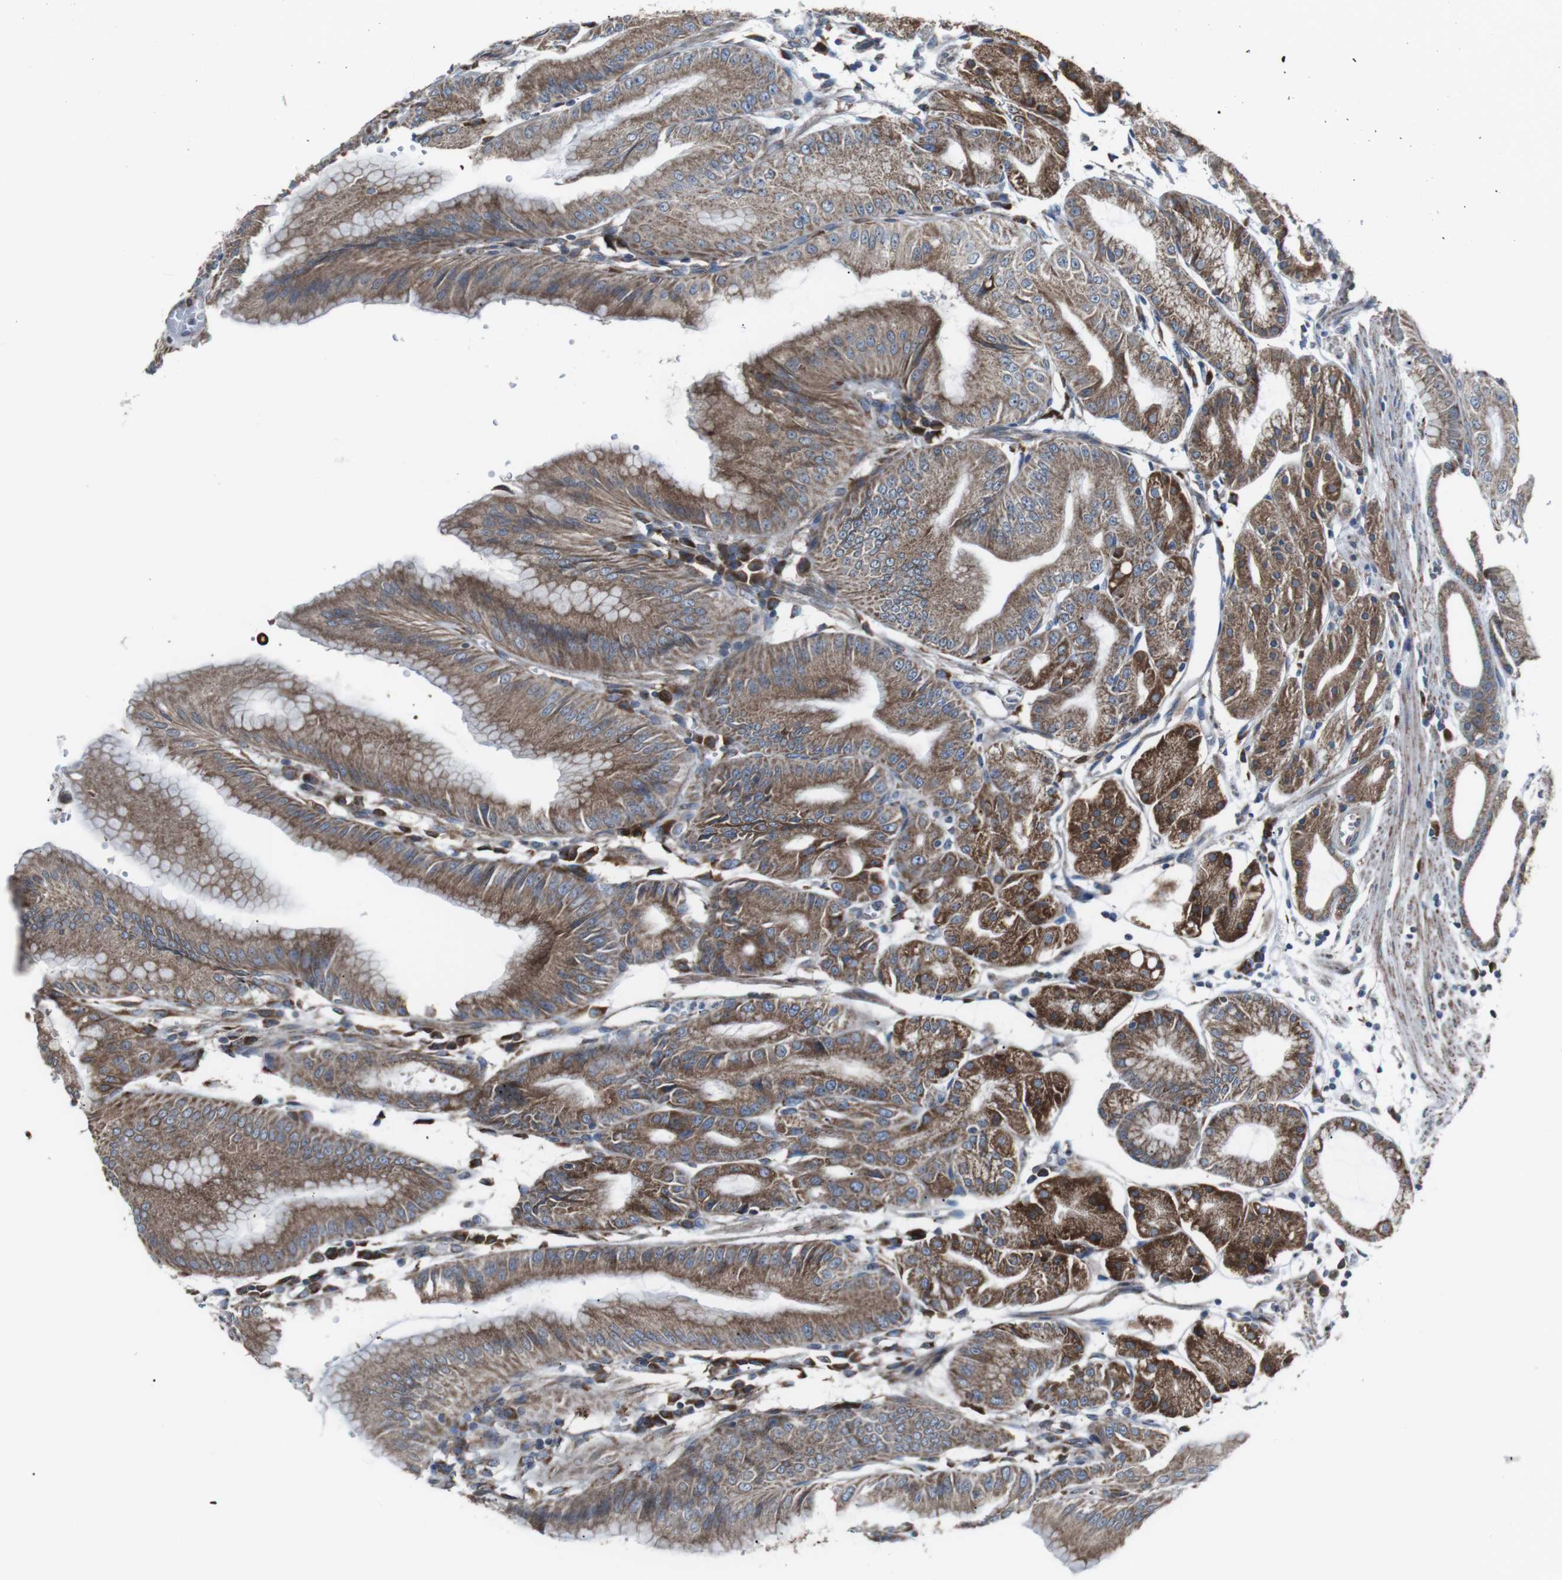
{"staining": {"intensity": "moderate", "quantity": ">75%", "location": "cytoplasmic/membranous"}, "tissue": "stomach", "cell_type": "Glandular cells", "image_type": "normal", "snomed": [{"axis": "morphology", "description": "Normal tissue, NOS"}, {"axis": "topography", "description": "Stomach, lower"}], "caption": "An immunohistochemistry (IHC) micrograph of normal tissue is shown. Protein staining in brown labels moderate cytoplasmic/membranous positivity in stomach within glandular cells. Nuclei are stained in blue.", "gene": "CISD2", "patient": {"sex": "male", "age": 71}}